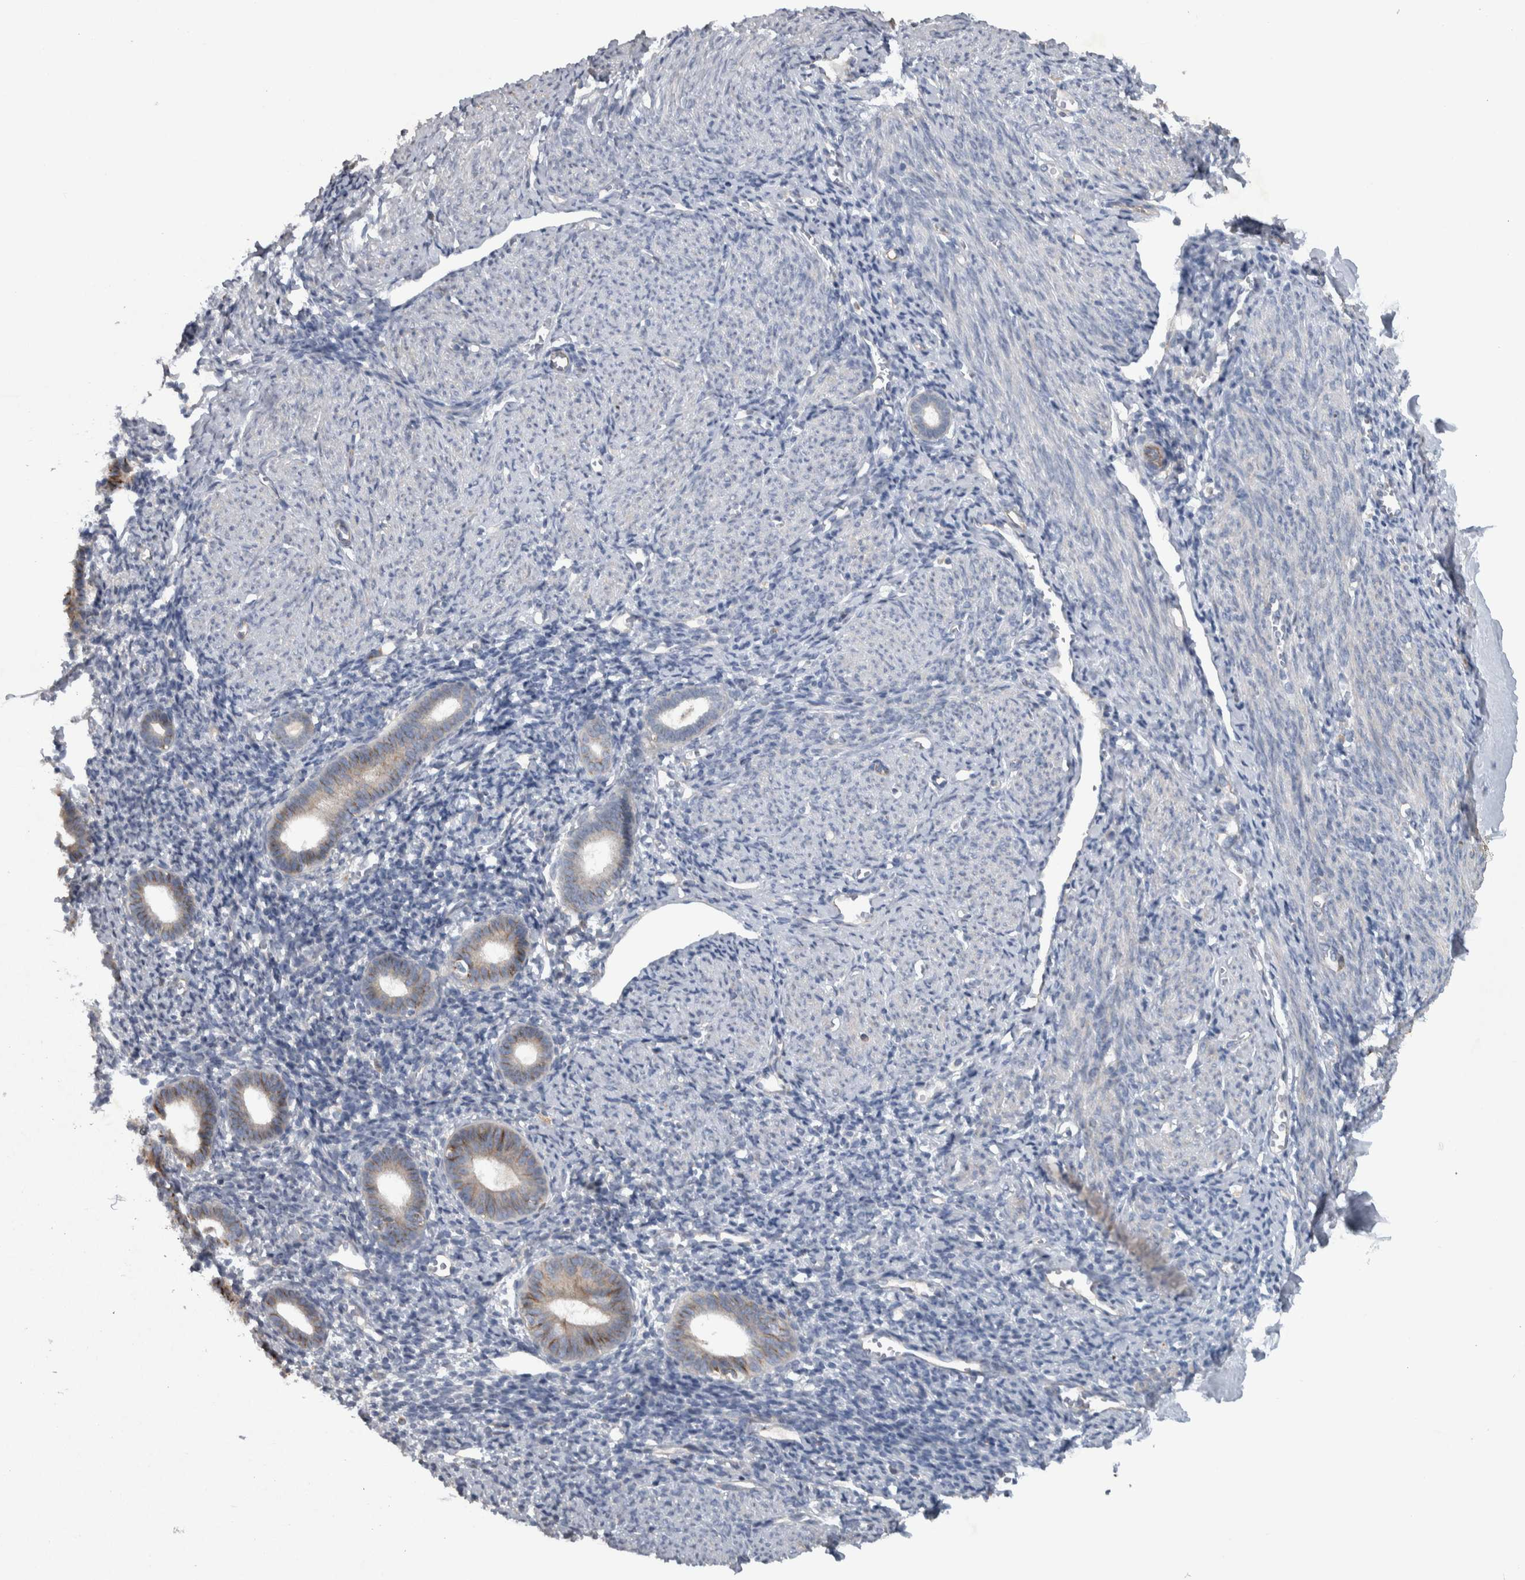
{"staining": {"intensity": "negative", "quantity": "none", "location": "none"}, "tissue": "endometrium", "cell_type": "Cells in endometrial stroma", "image_type": "normal", "snomed": [{"axis": "morphology", "description": "Normal tissue, NOS"}, {"axis": "morphology", "description": "Adenocarcinoma, NOS"}, {"axis": "topography", "description": "Endometrium"}], "caption": "IHC micrograph of normal endometrium stained for a protein (brown), which demonstrates no positivity in cells in endometrial stroma. (Immunohistochemistry, brightfield microscopy, high magnification).", "gene": "NT5C2", "patient": {"sex": "female", "age": 57}}